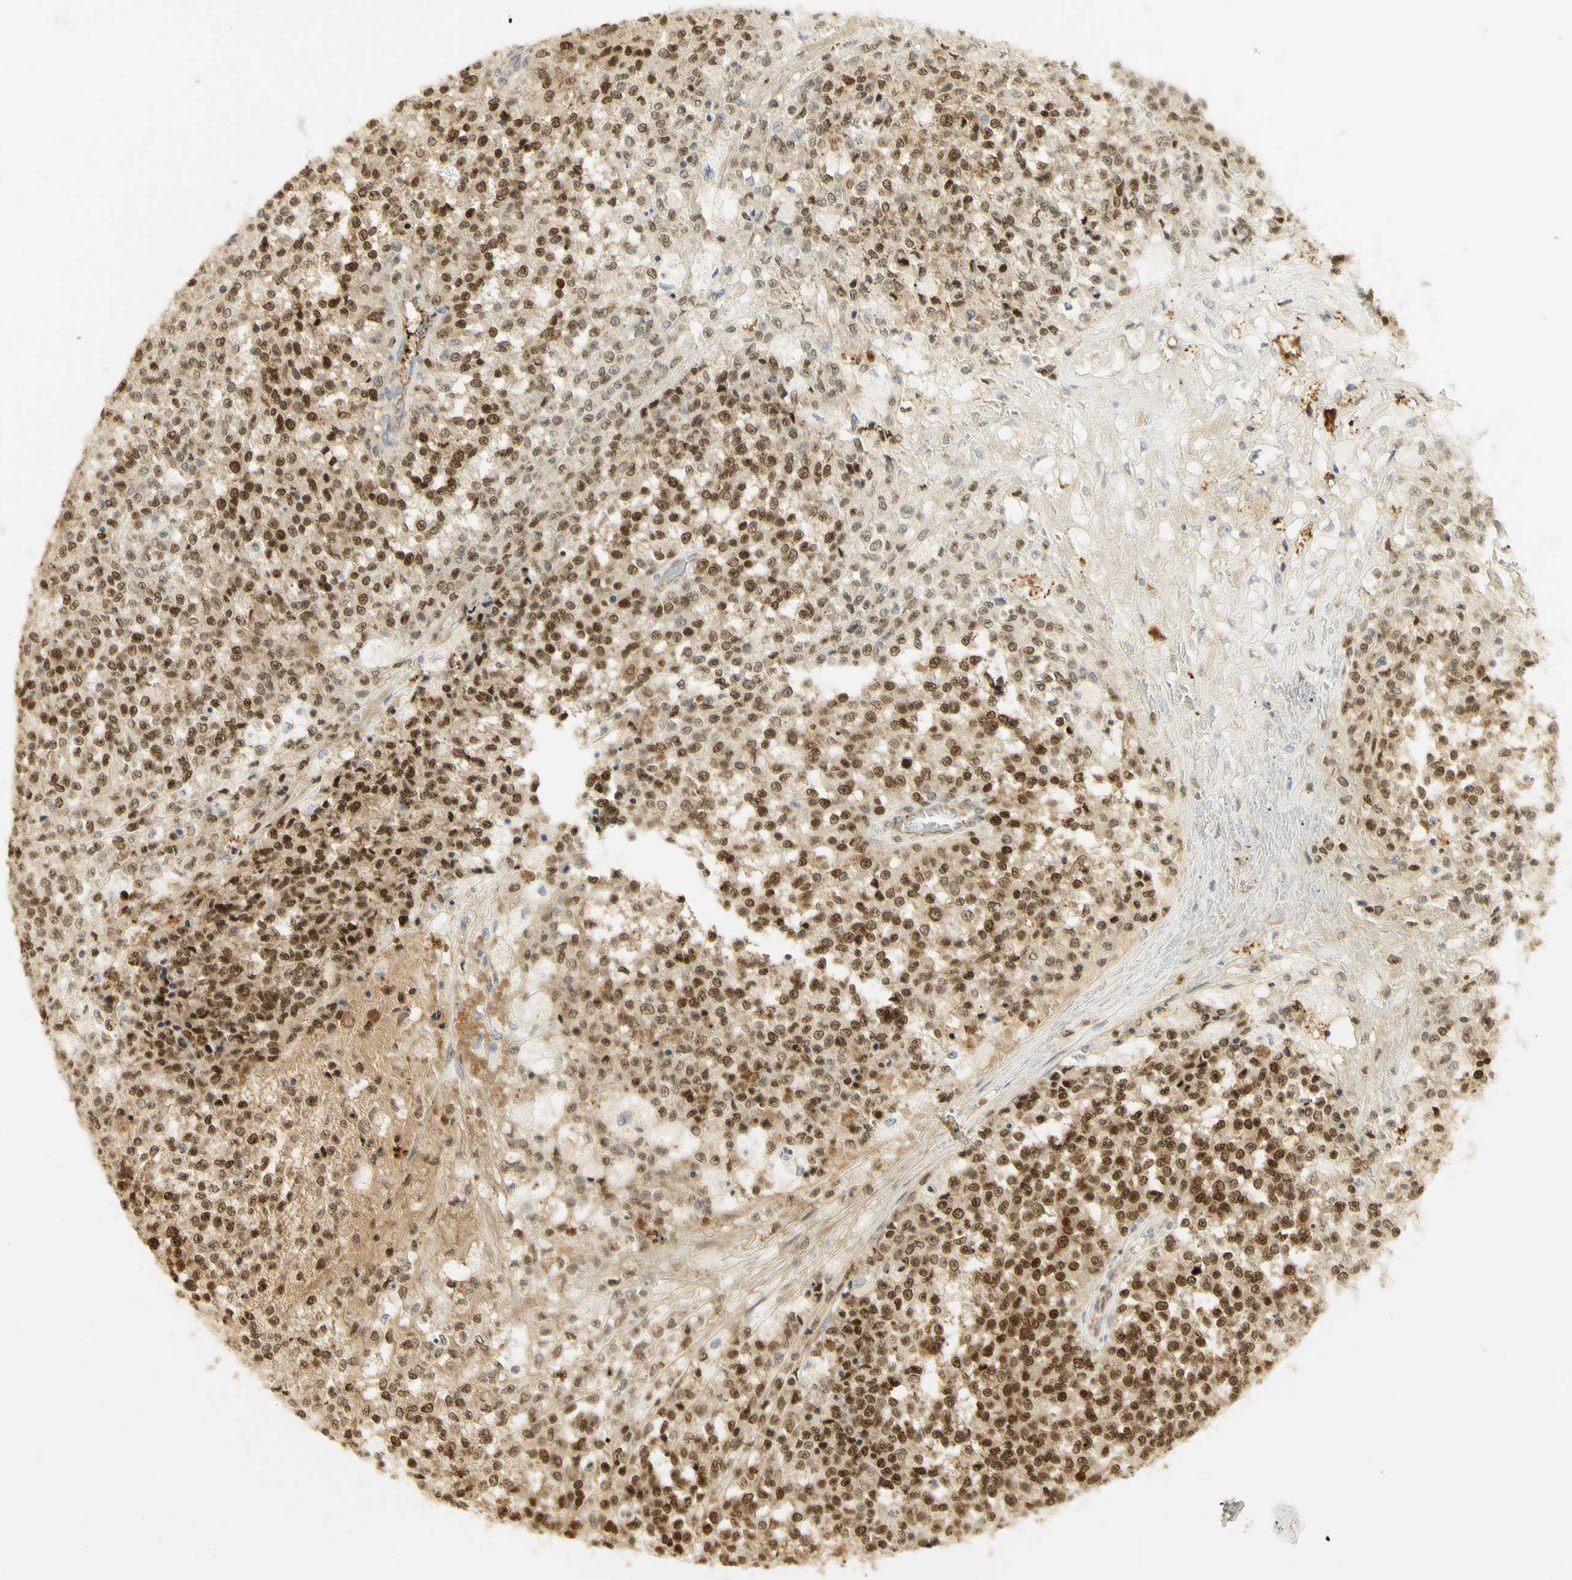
{"staining": {"intensity": "moderate", "quantity": ">75%", "location": "nuclear"}, "tissue": "testis cancer", "cell_type": "Tumor cells", "image_type": "cancer", "snomed": [{"axis": "morphology", "description": "Seminoma, NOS"}, {"axis": "topography", "description": "Testis"}], "caption": "The immunohistochemical stain labels moderate nuclear staining in tumor cells of testis cancer tissue.", "gene": "KIF11", "patient": {"sex": "male", "age": 59}}